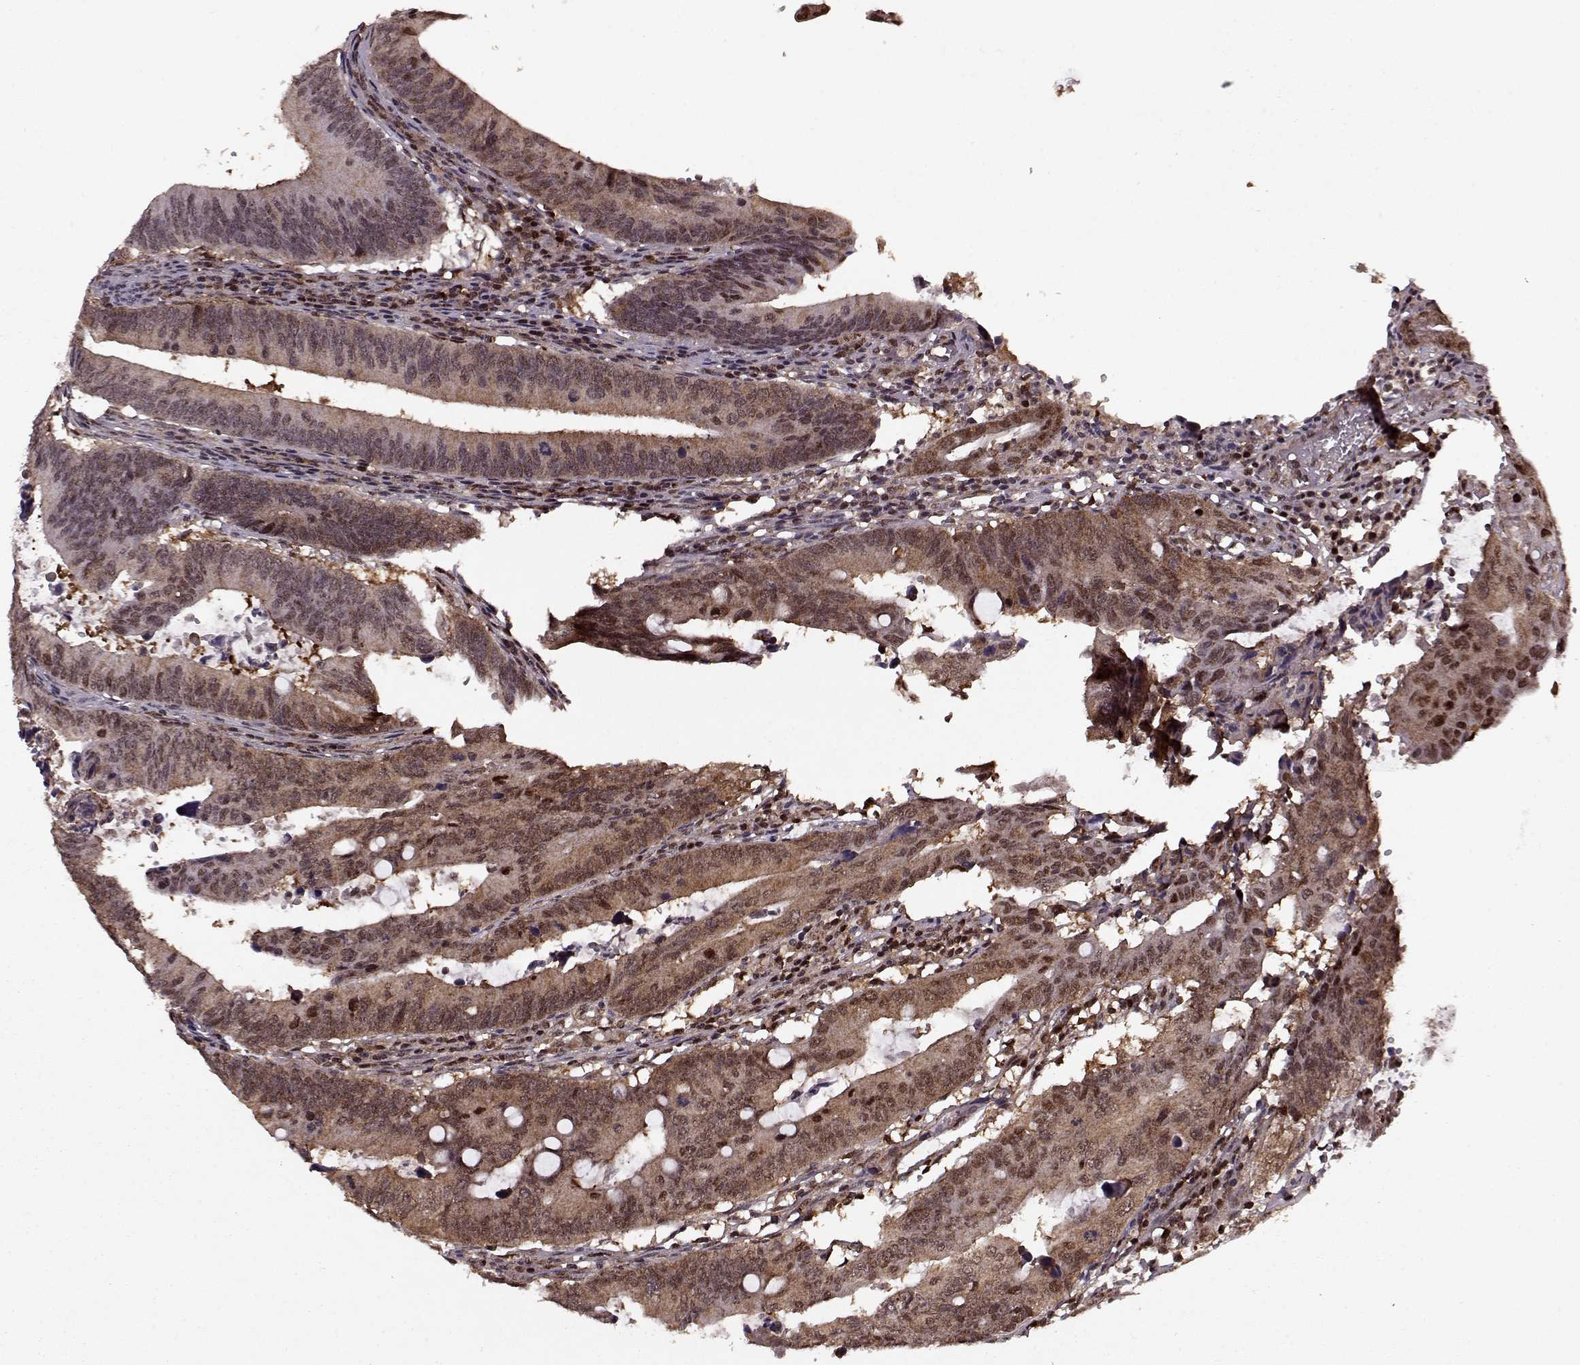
{"staining": {"intensity": "moderate", "quantity": ">75%", "location": "cytoplasmic/membranous"}, "tissue": "colorectal cancer", "cell_type": "Tumor cells", "image_type": "cancer", "snomed": [{"axis": "morphology", "description": "Adenocarcinoma, NOS"}, {"axis": "topography", "description": "Colon"}], "caption": "The image reveals staining of colorectal adenocarcinoma, revealing moderate cytoplasmic/membranous protein positivity (brown color) within tumor cells.", "gene": "PSMA7", "patient": {"sex": "female", "age": 87}}